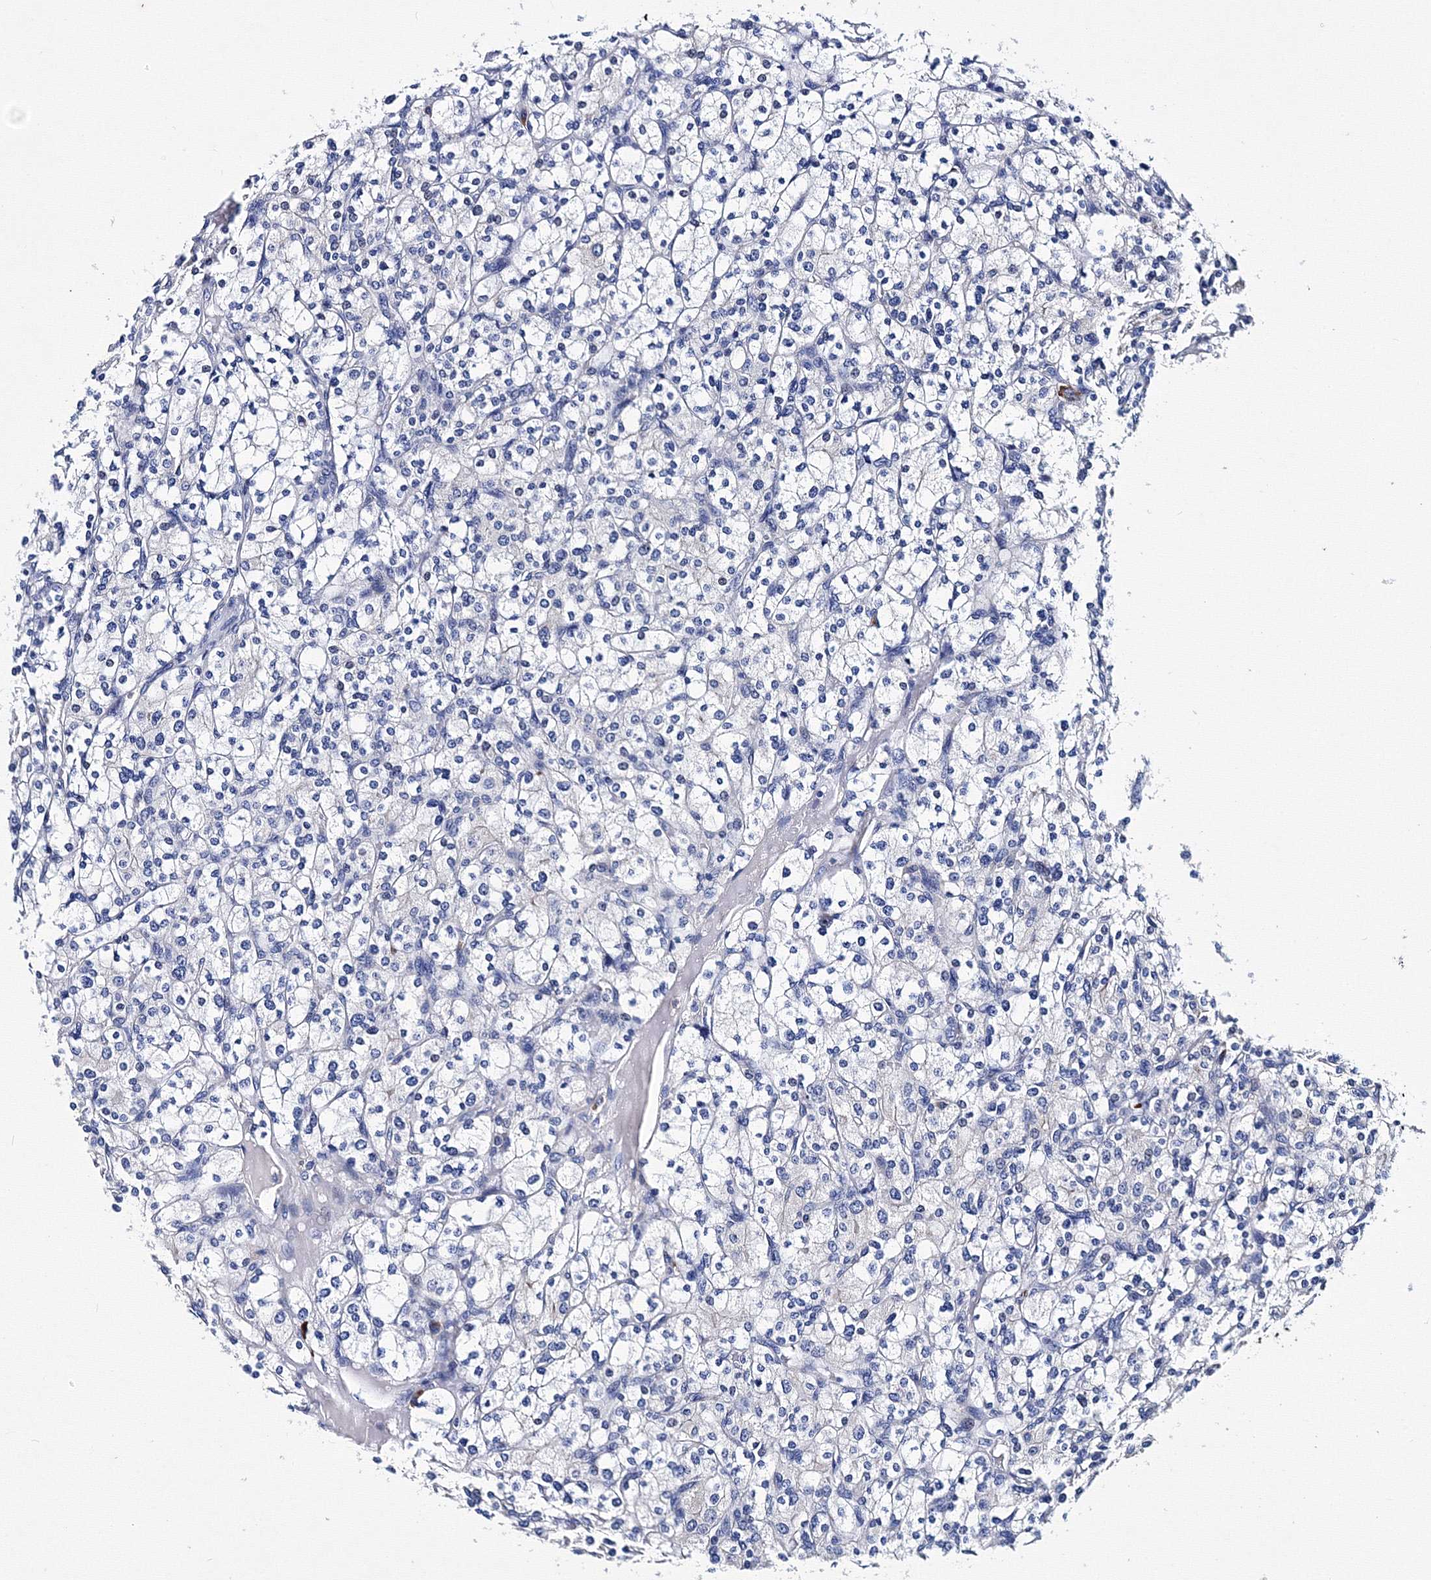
{"staining": {"intensity": "negative", "quantity": "none", "location": "none"}, "tissue": "renal cancer", "cell_type": "Tumor cells", "image_type": "cancer", "snomed": [{"axis": "morphology", "description": "Adenocarcinoma, NOS"}, {"axis": "topography", "description": "Kidney"}], "caption": "Renal cancer was stained to show a protein in brown. There is no significant positivity in tumor cells. The staining is performed using DAB (3,3'-diaminobenzidine) brown chromogen with nuclei counter-stained in using hematoxylin.", "gene": "TRPM2", "patient": {"sex": "male", "age": 77}}